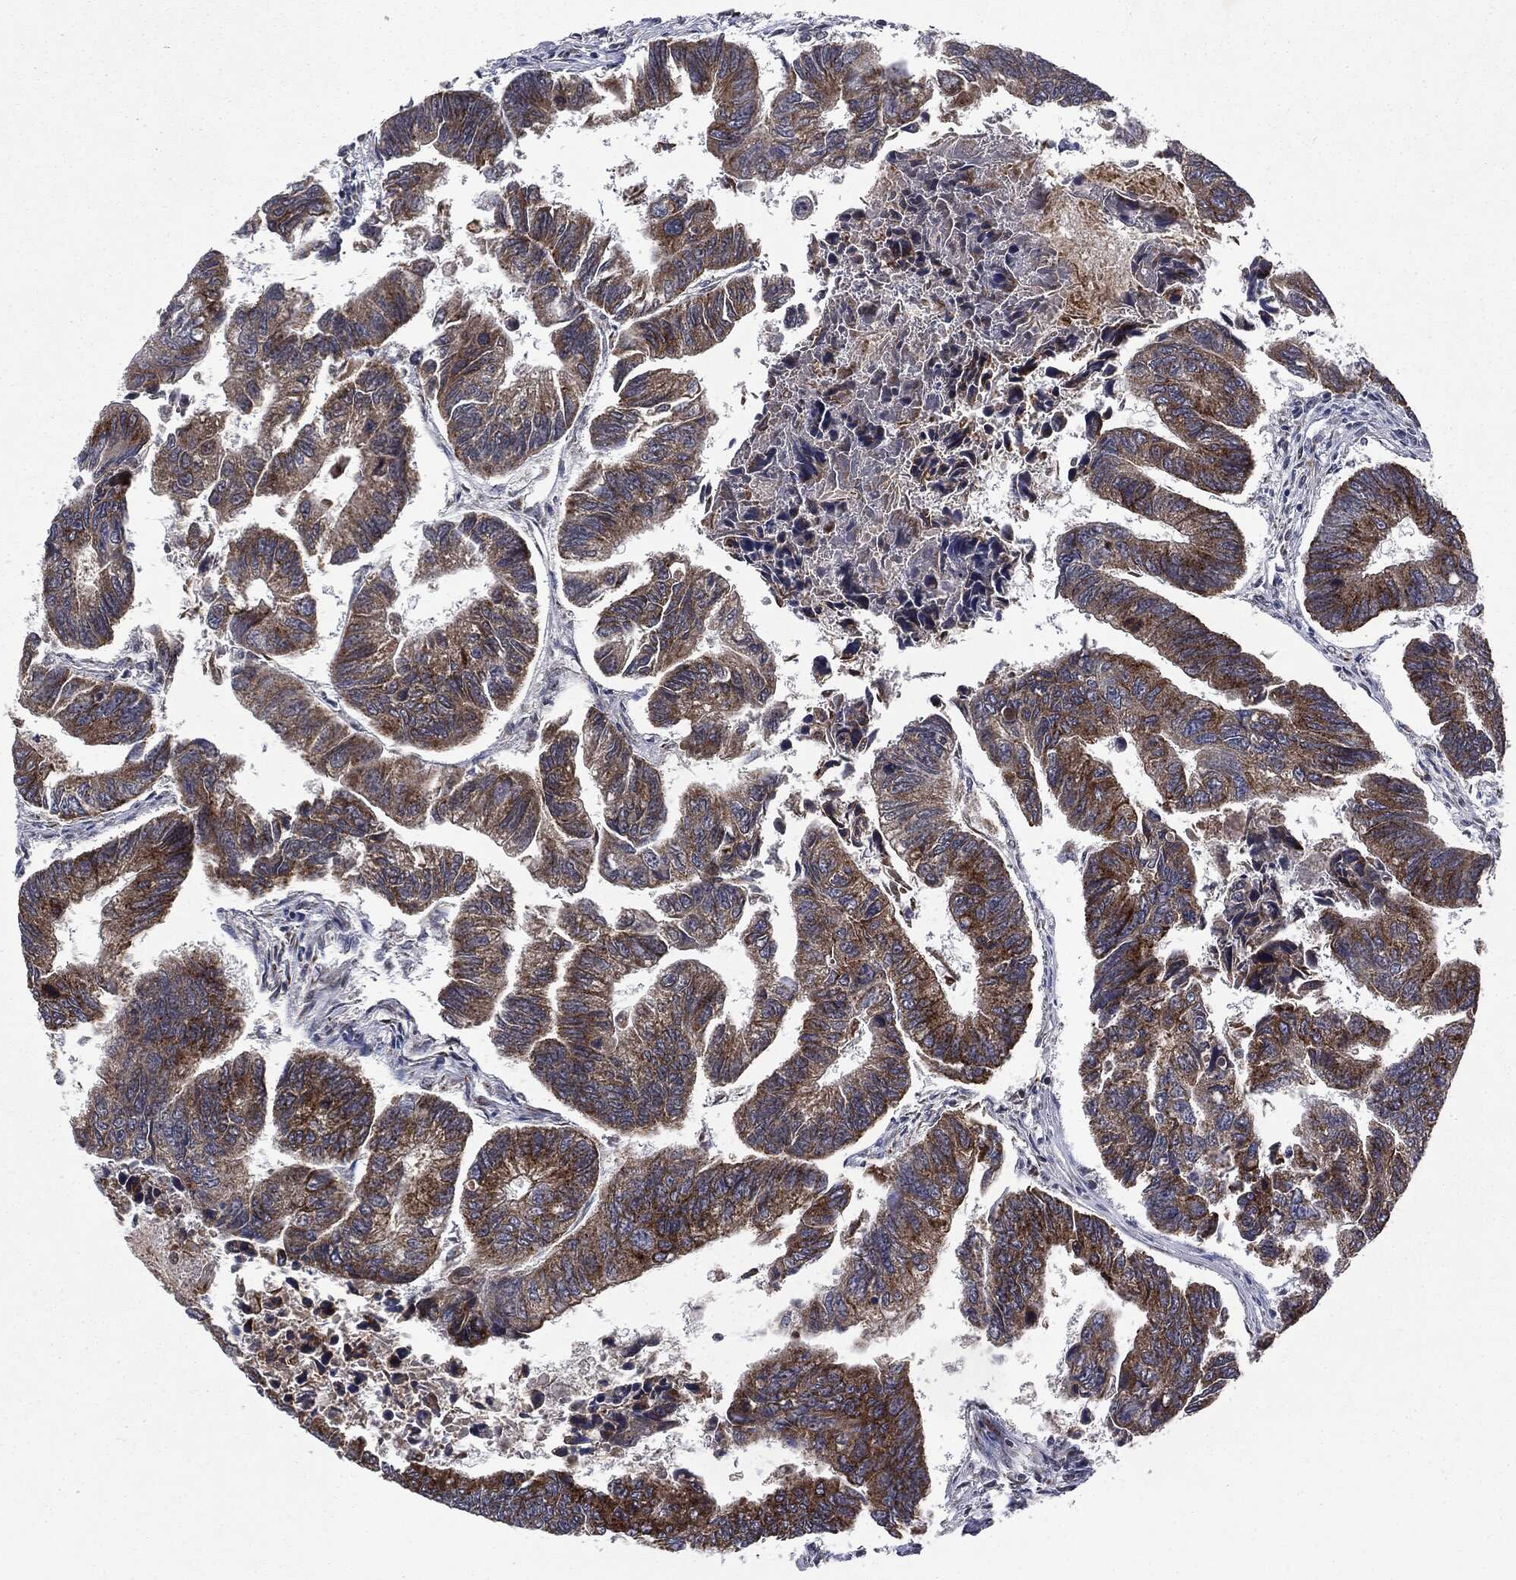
{"staining": {"intensity": "moderate", "quantity": ">75%", "location": "cytoplasmic/membranous"}, "tissue": "colorectal cancer", "cell_type": "Tumor cells", "image_type": "cancer", "snomed": [{"axis": "morphology", "description": "Adenocarcinoma, NOS"}, {"axis": "topography", "description": "Colon"}], "caption": "Adenocarcinoma (colorectal) was stained to show a protein in brown. There is medium levels of moderate cytoplasmic/membranous positivity in approximately >75% of tumor cells.", "gene": "PLPPR2", "patient": {"sex": "female", "age": 65}}